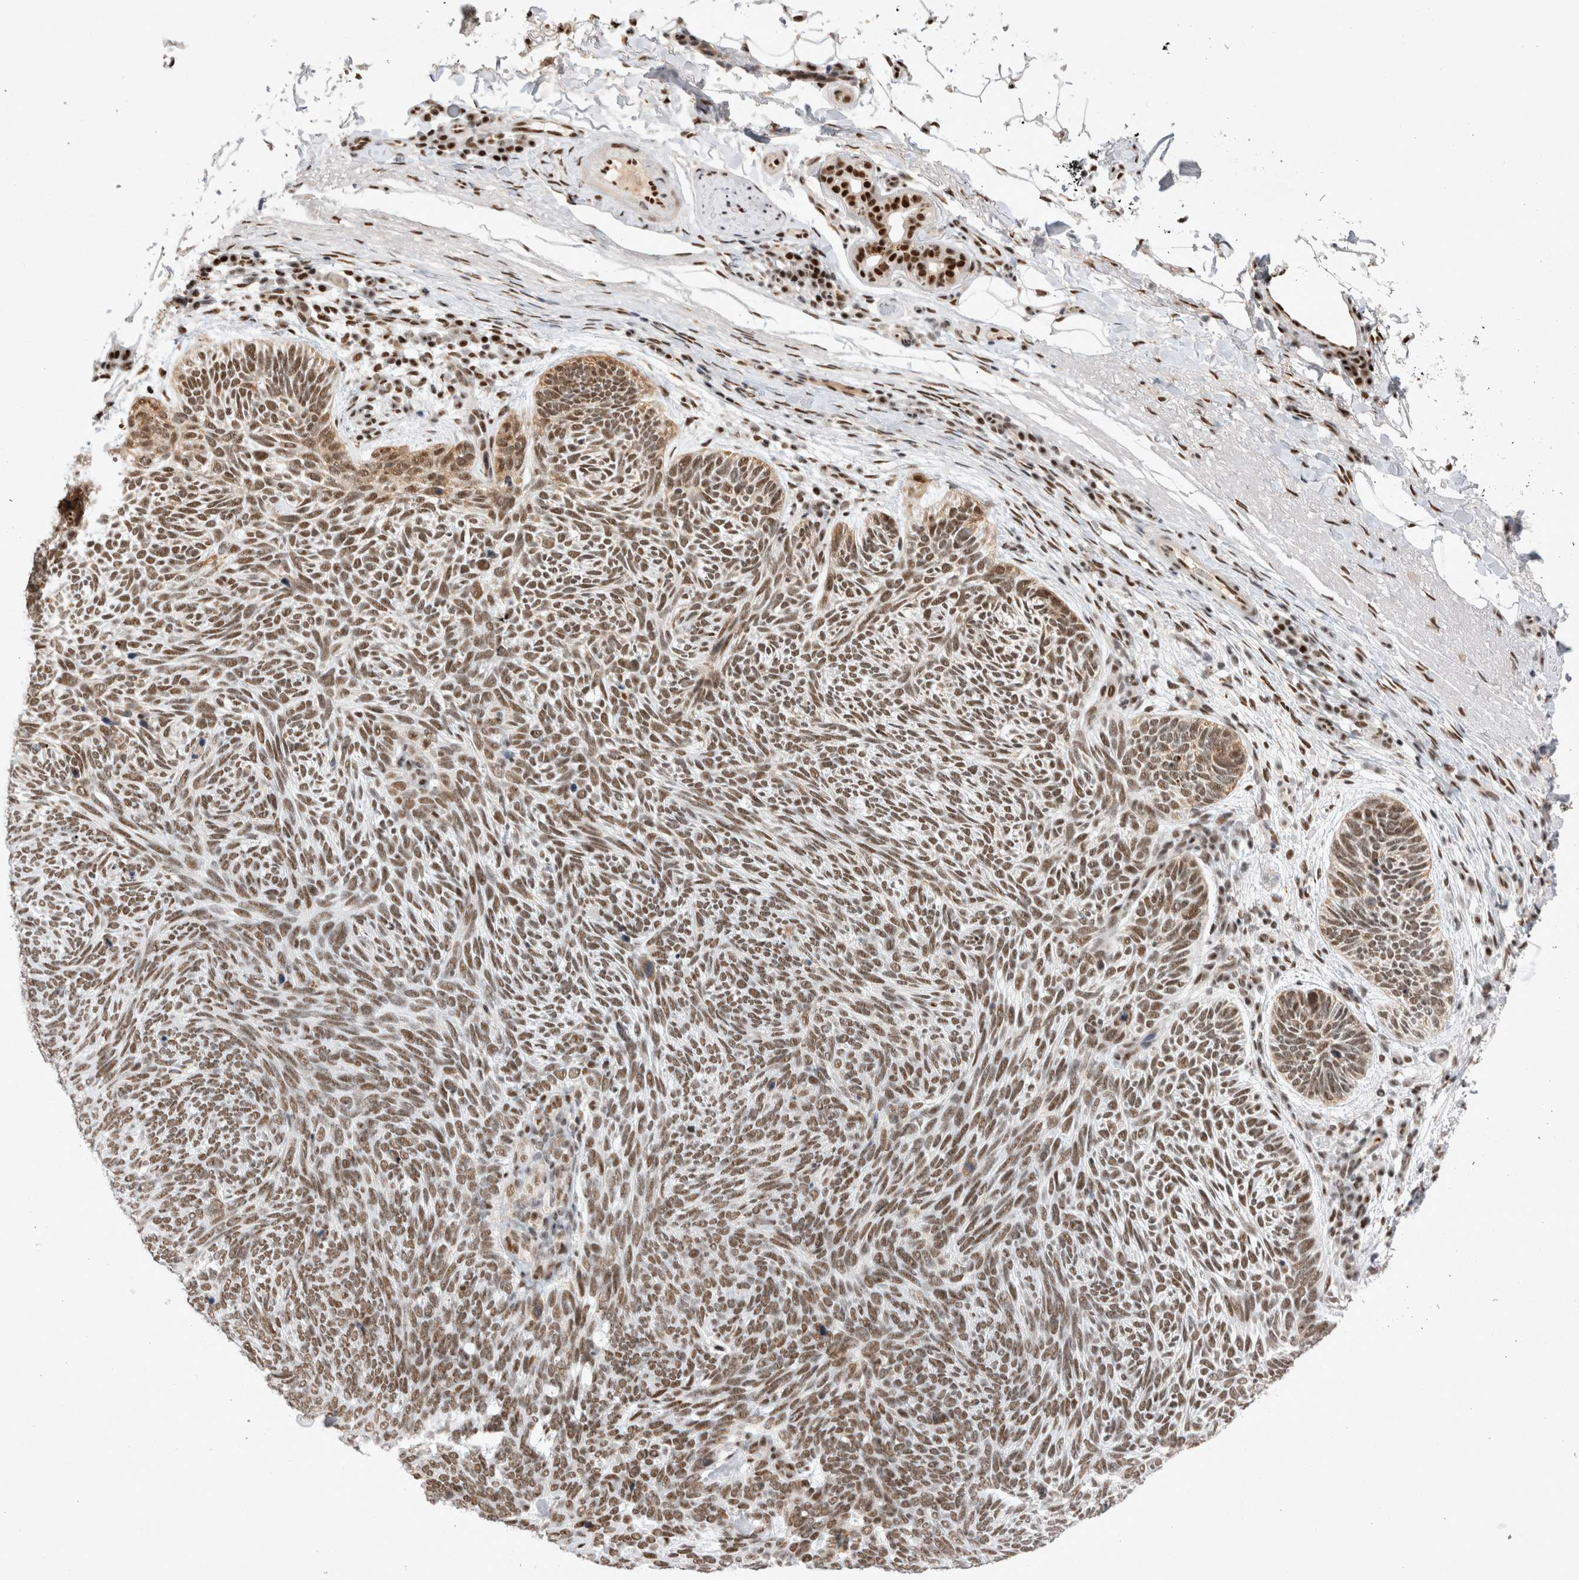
{"staining": {"intensity": "moderate", "quantity": ">75%", "location": "nuclear"}, "tissue": "skin cancer", "cell_type": "Tumor cells", "image_type": "cancer", "snomed": [{"axis": "morphology", "description": "Basal cell carcinoma"}, {"axis": "topography", "description": "Skin"}], "caption": "This is a micrograph of immunohistochemistry staining of skin basal cell carcinoma, which shows moderate expression in the nuclear of tumor cells.", "gene": "EYA2", "patient": {"sex": "female", "age": 85}}